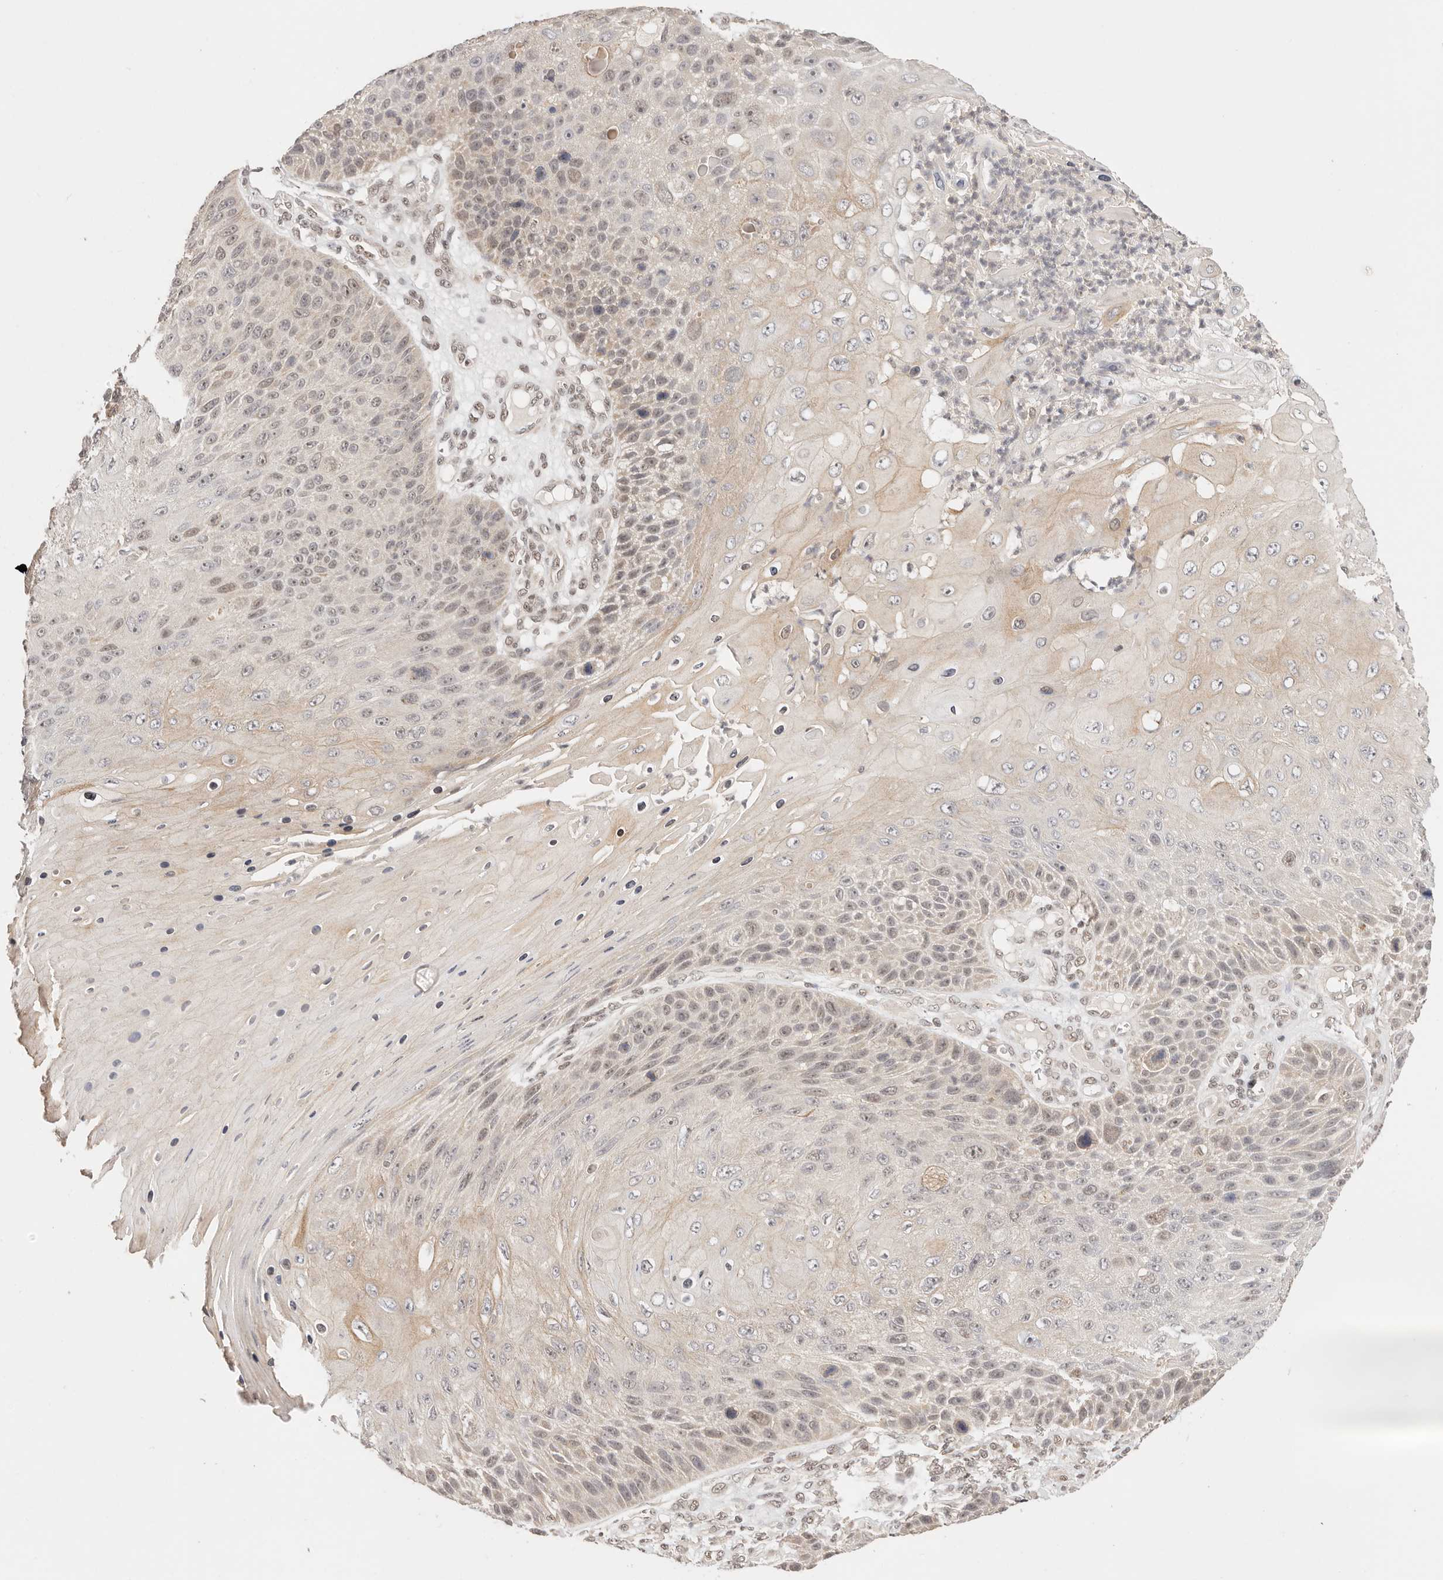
{"staining": {"intensity": "weak", "quantity": "25%-75%", "location": "nuclear"}, "tissue": "skin cancer", "cell_type": "Tumor cells", "image_type": "cancer", "snomed": [{"axis": "morphology", "description": "Squamous cell carcinoma, NOS"}, {"axis": "topography", "description": "Skin"}], "caption": "Immunohistochemical staining of human skin squamous cell carcinoma shows low levels of weak nuclear protein staining in about 25%-75% of tumor cells. The staining is performed using DAB (3,3'-diaminobenzidine) brown chromogen to label protein expression. The nuclei are counter-stained blue using hematoxylin.", "gene": "RFC3", "patient": {"sex": "female", "age": 88}}